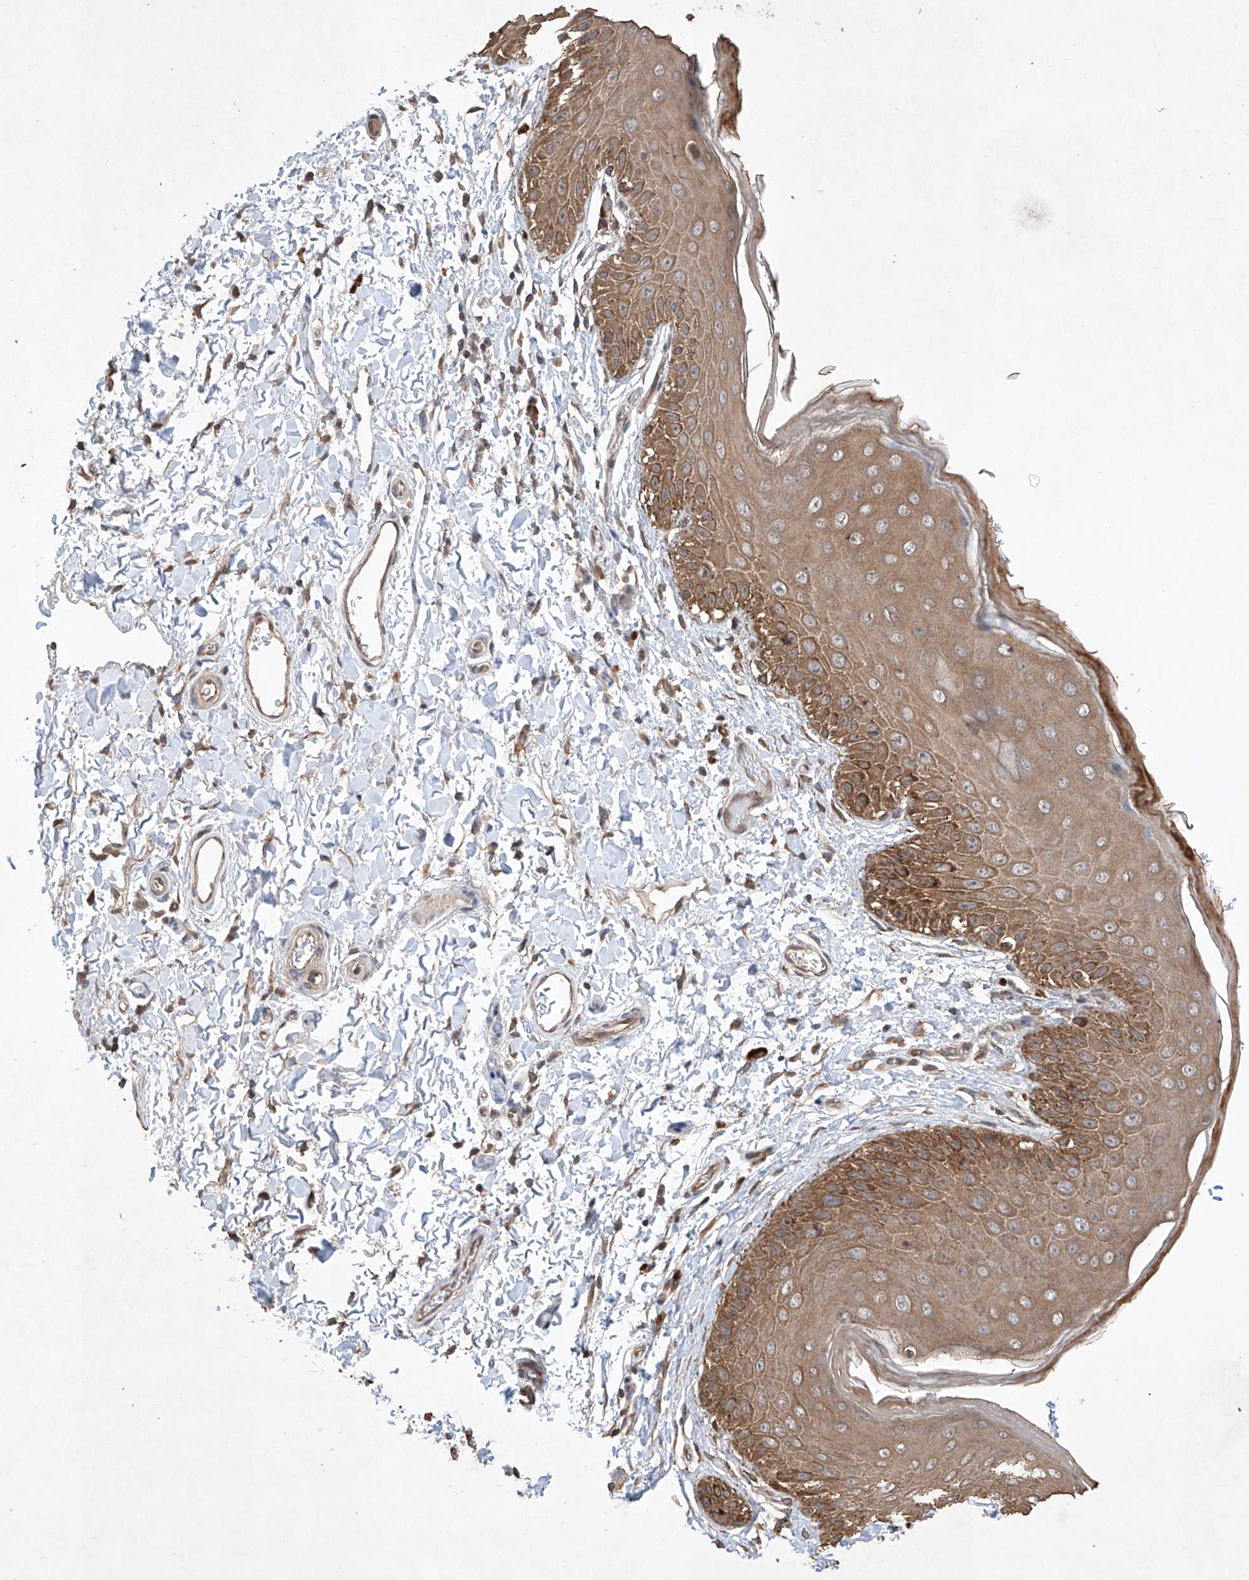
{"staining": {"intensity": "moderate", "quantity": ">75%", "location": "cytoplasmic/membranous"}, "tissue": "skin", "cell_type": "Epidermal cells", "image_type": "normal", "snomed": [{"axis": "morphology", "description": "Normal tissue, NOS"}, {"axis": "topography", "description": "Anal"}], "caption": "Immunohistochemistry (IHC) staining of normal skin, which shows medium levels of moderate cytoplasmic/membranous staining in about >75% of epidermal cells indicating moderate cytoplasmic/membranous protein expression. The staining was performed using DAB (3,3'-diaminobenzidine) (brown) for protein detection and nuclei were counterstained in hematoxylin (blue).", "gene": "LURAP1", "patient": {"sex": "male", "age": 44}}